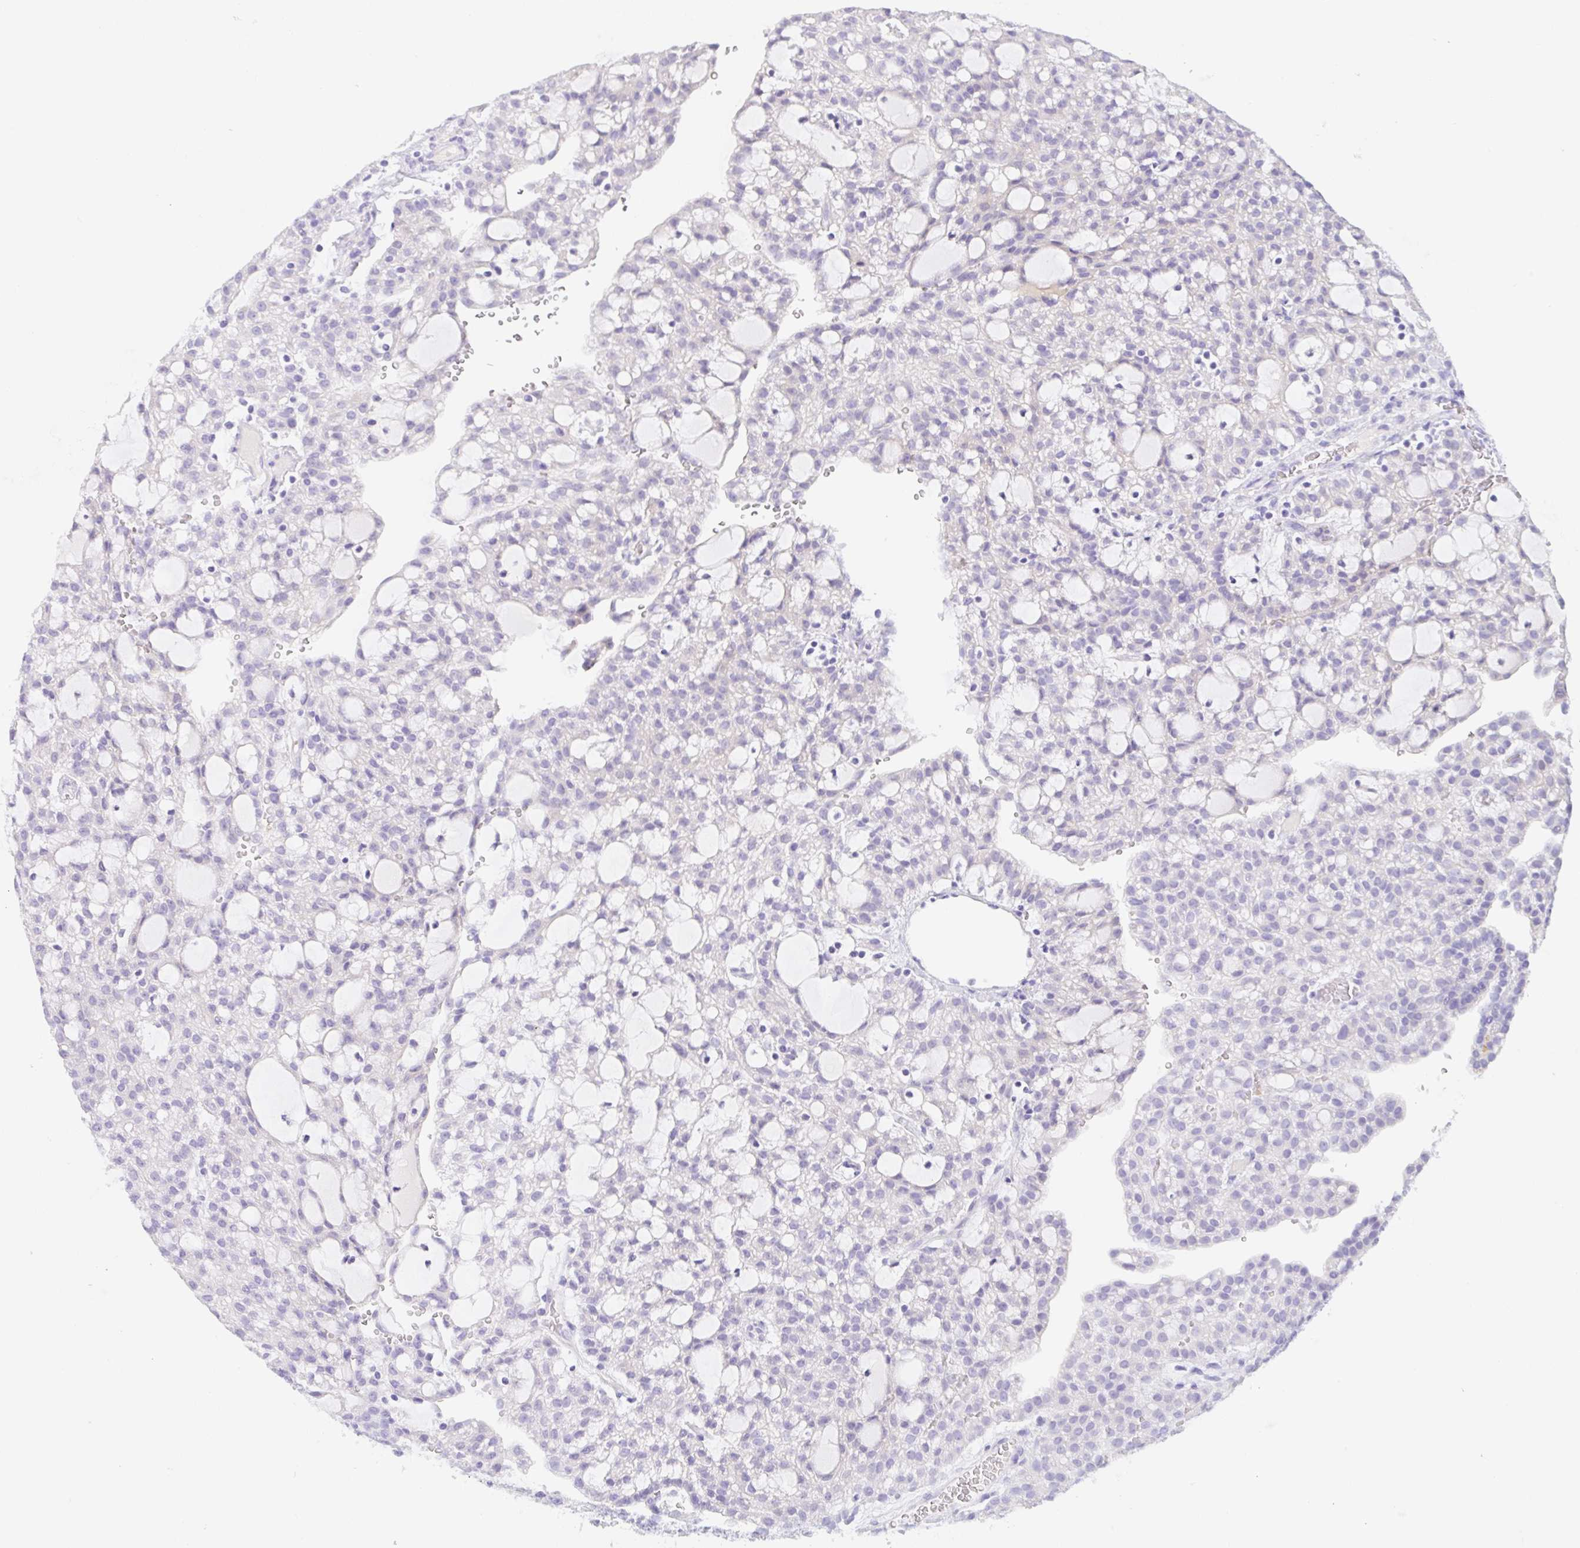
{"staining": {"intensity": "negative", "quantity": "none", "location": "none"}, "tissue": "renal cancer", "cell_type": "Tumor cells", "image_type": "cancer", "snomed": [{"axis": "morphology", "description": "Adenocarcinoma, NOS"}, {"axis": "topography", "description": "Kidney"}], "caption": "DAB (3,3'-diaminobenzidine) immunohistochemical staining of adenocarcinoma (renal) reveals no significant positivity in tumor cells.", "gene": "KLK8", "patient": {"sex": "male", "age": 63}}